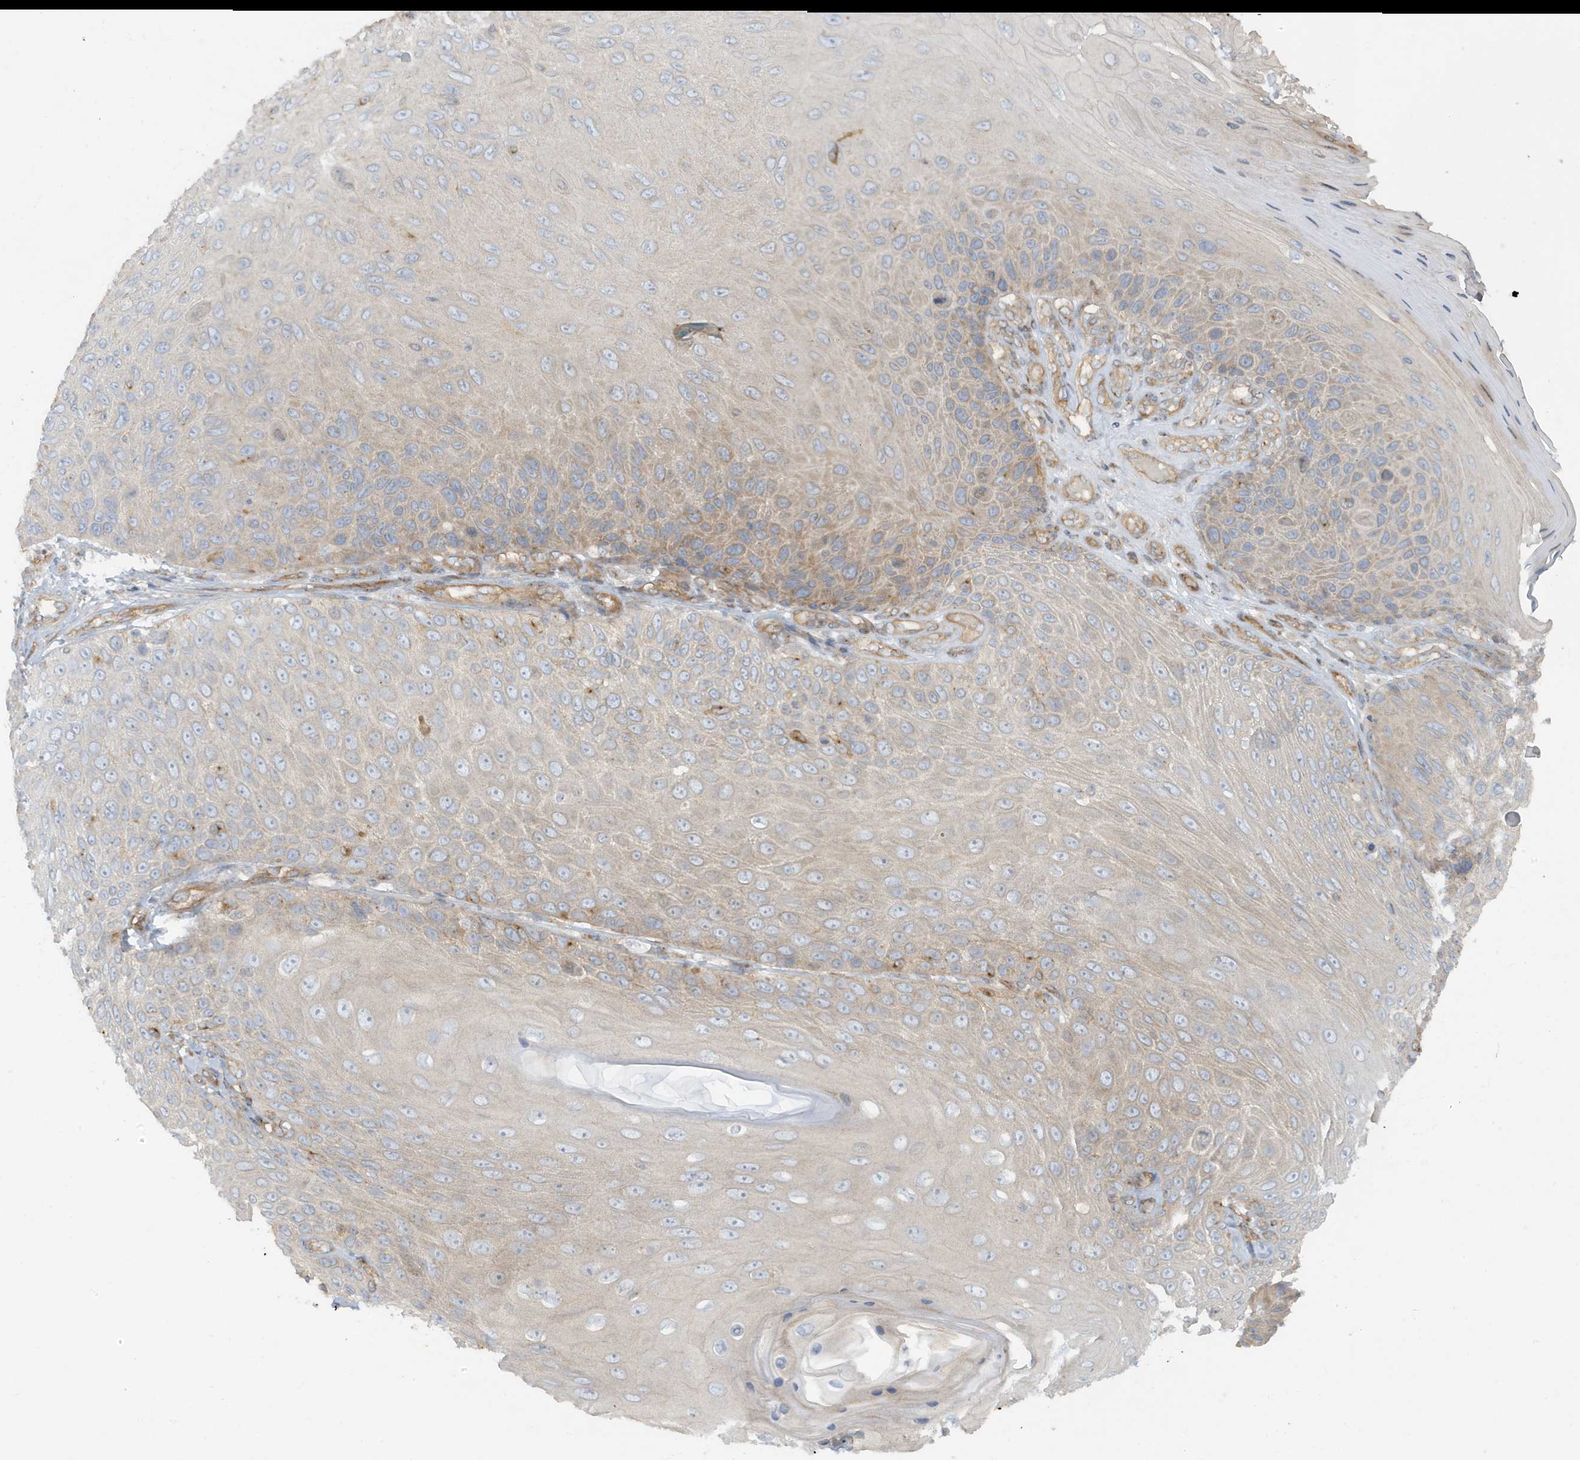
{"staining": {"intensity": "weak", "quantity": "<25%", "location": "cytoplasmic/membranous"}, "tissue": "skin cancer", "cell_type": "Tumor cells", "image_type": "cancer", "snomed": [{"axis": "morphology", "description": "Squamous cell carcinoma, NOS"}, {"axis": "topography", "description": "Skin"}], "caption": "Immunohistochemistry (IHC) of skin cancer demonstrates no positivity in tumor cells. (Stains: DAB (3,3'-diaminobenzidine) immunohistochemistry with hematoxylin counter stain, Microscopy: brightfield microscopy at high magnification).", "gene": "ATP23", "patient": {"sex": "female", "age": 88}}